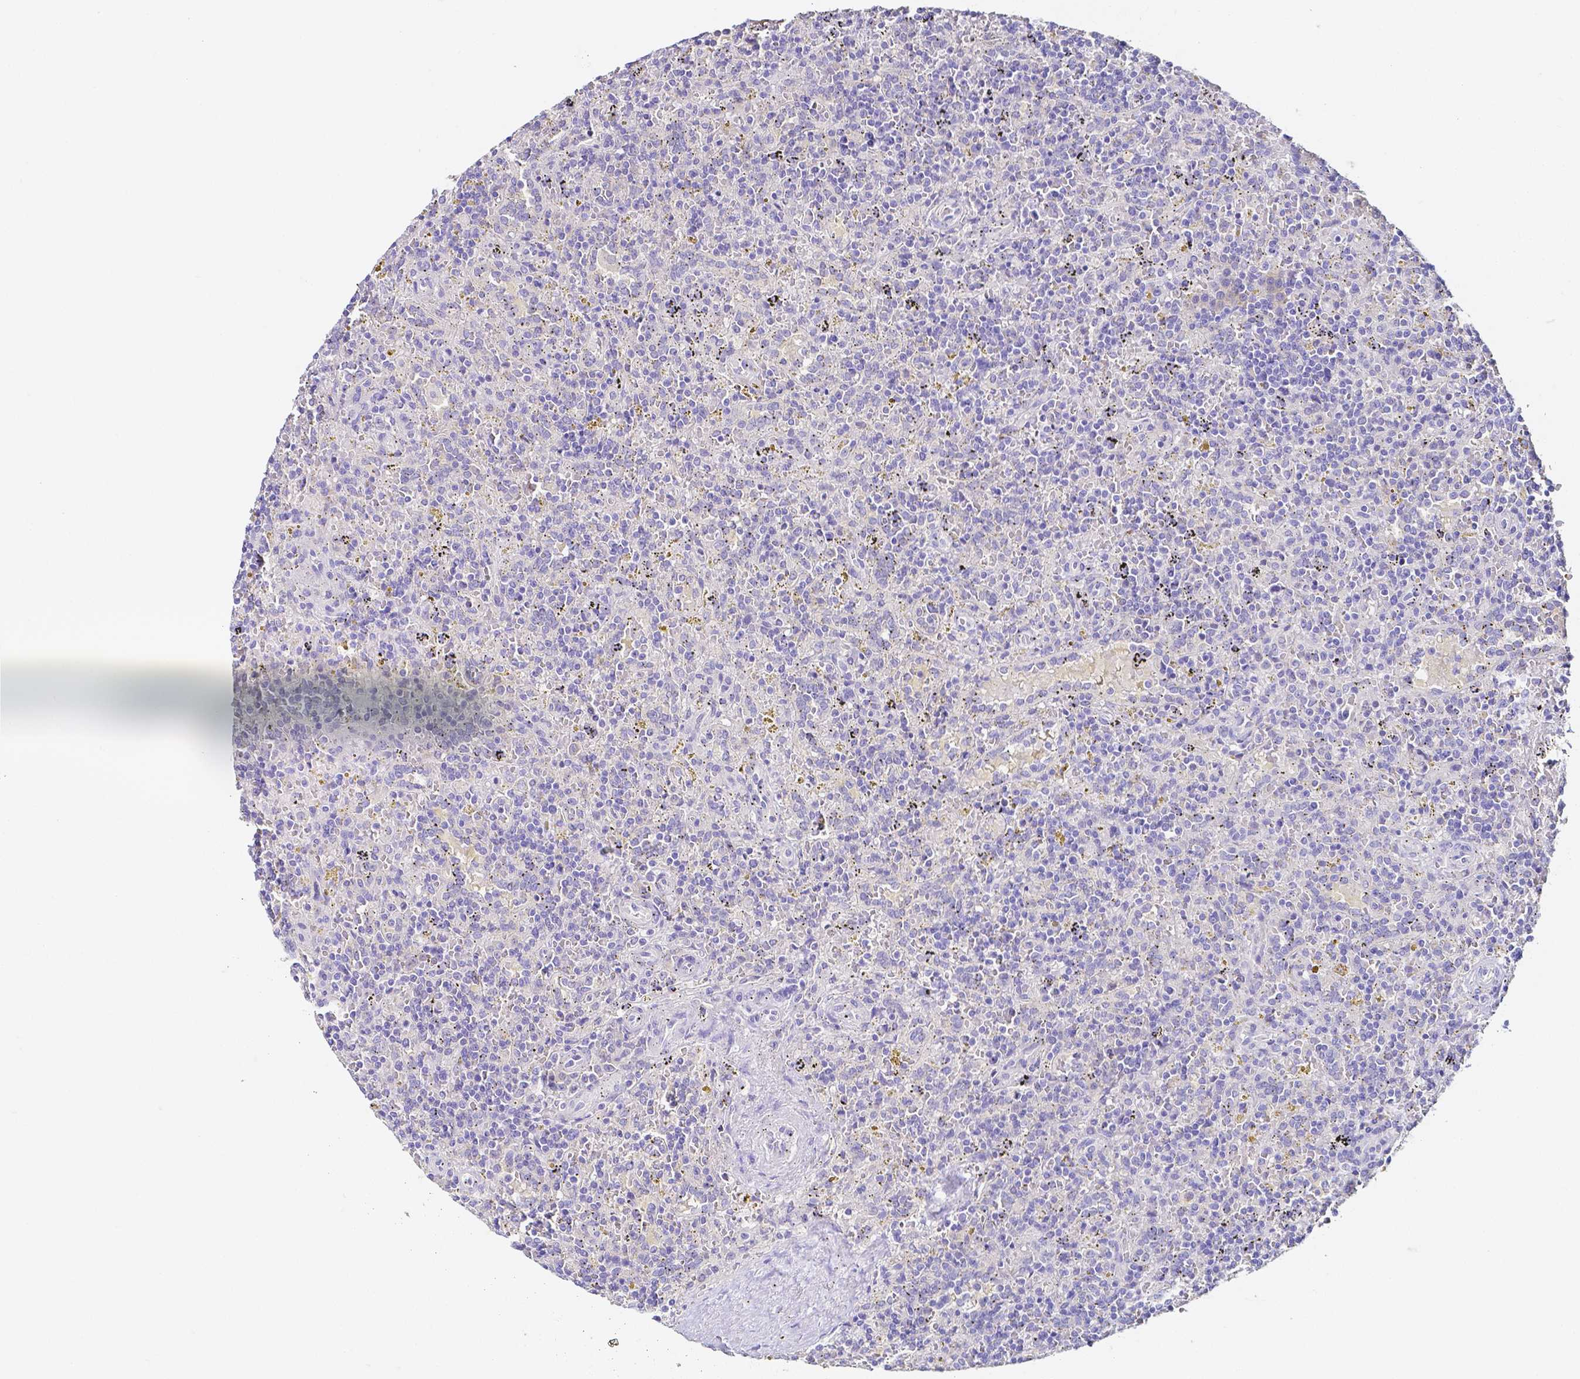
{"staining": {"intensity": "negative", "quantity": "none", "location": "none"}, "tissue": "lymphoma", "cell_type": "Tumor cells", "image_type": "cancer", "snomed": [{"axis": "morphology", "description": "Malignant lymphoma, non-Hodgkin's type, Low grade"}, {"axis": "topography", "description": "Spleen"}], "caption": "An IHC image of low-grade malignant lymphoma, non-Hodgkin's type is shown. There is no staining in tumor cells of low-grade malignant lymphoma, non-Hodgkin's type.", "gene": "PKP3", "patient": {"sex": "male", "age": 67}}